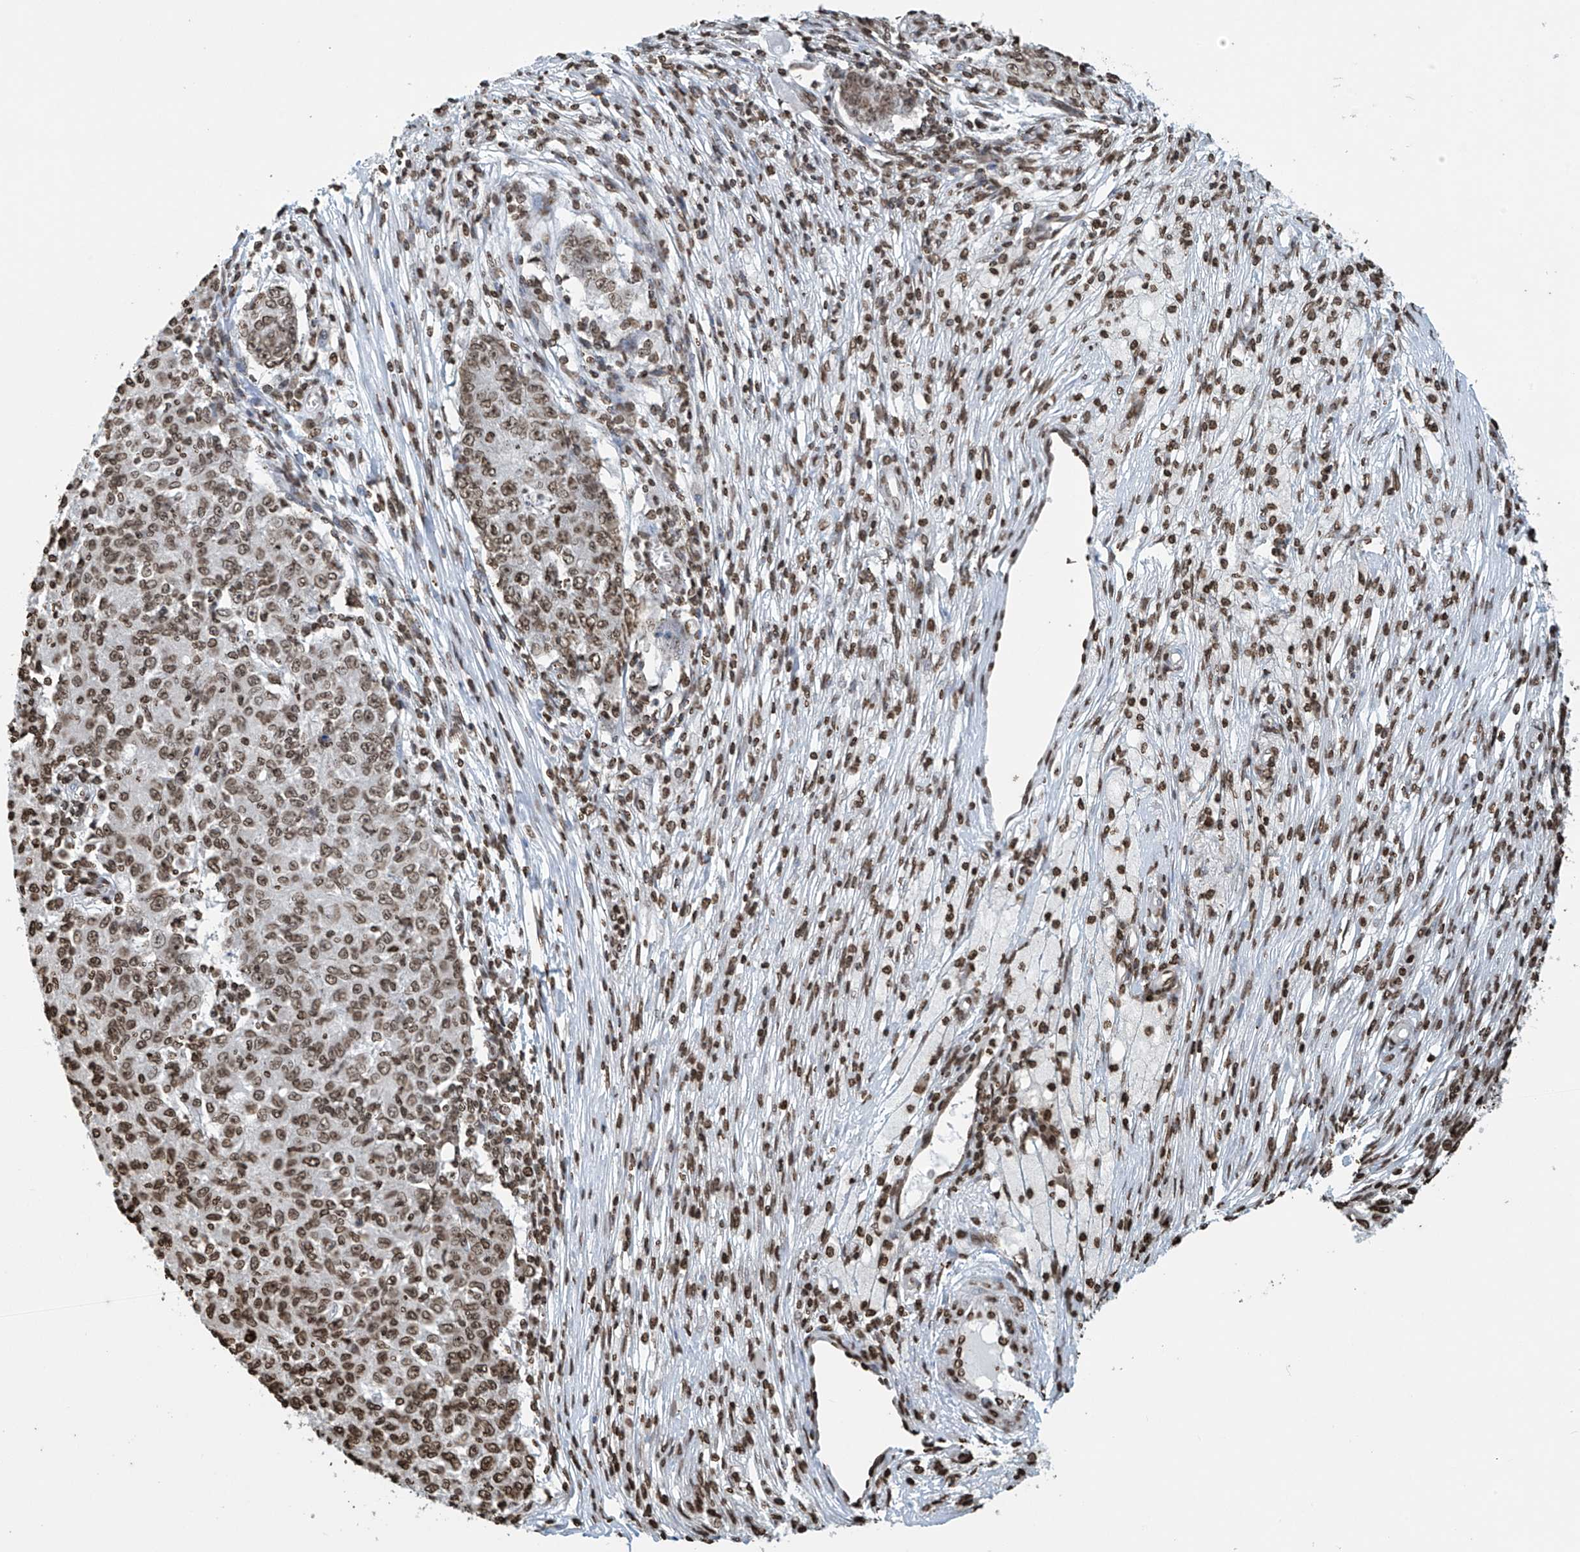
{"staining": {"intensity": "moderate", "quantity": ">75%", "location": "nuclear"}, "tissue": "ovarian cancer", "cell_type": "Tumor cells", "image_type": "cancer", "snomed": [{"axis": "morphology", "description": "Carcinoma, endometroid"}, {"axis": "topography", "description": "Ovary"}], "caption": "Immunohistochemistry (DAB (3,3'-diaminobenzidine)) staining of ovarian endometroid carcinoma reveals moderate nuclear protein expression in approximately >75% of tumor cells.", "gene": "DPPA2", "patient": {"sex": "female", "age": 42}}